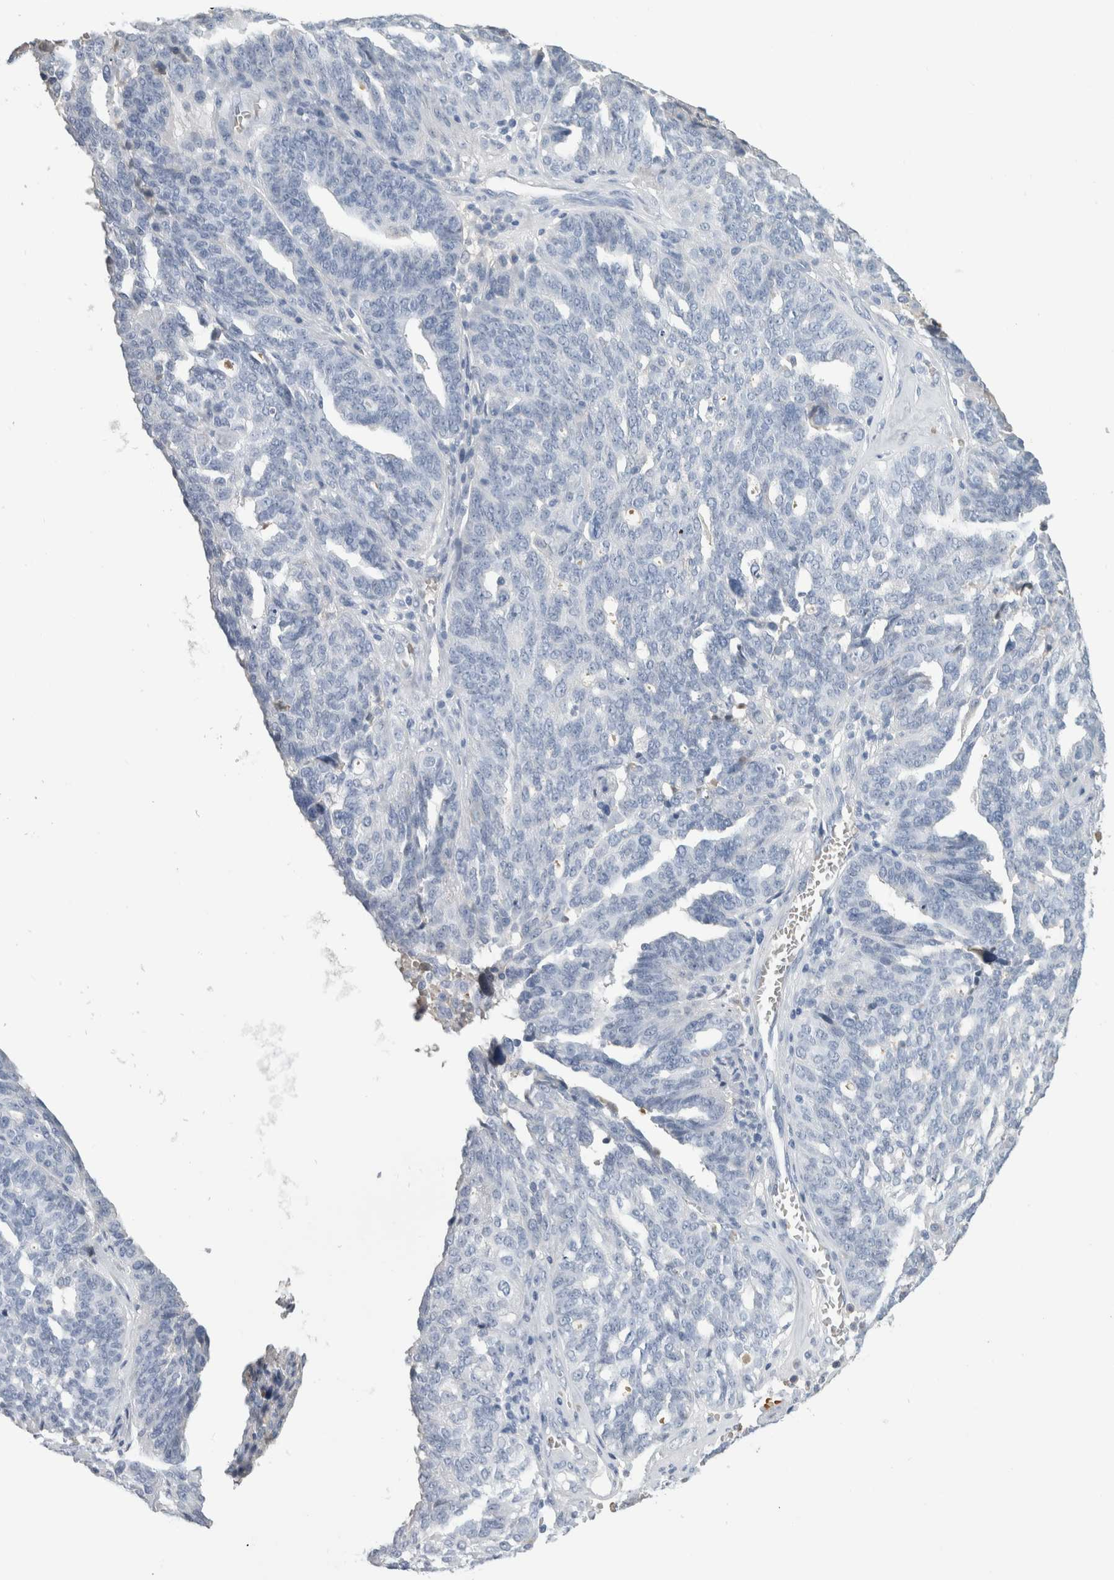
{"staining": {"intensity": "negative", "quantity": "none", "location": "none"}, "tissue": "ovarian cancer", "cell_type": "Tumor cells", "image_type": "cancer", "snomed": [{"axis": "morphology", "description": "Cystadenocarcinoma, serous, NOS"}, {"axis": "topography", "description": "Ovary"}], "caption": "An IHC image of serous cystadenocarcinoma (ovarian) is shown. There is no staining in tumor cells of serous cystadenocarcinoma (ovarian).", "gene": "CA1", "patient": {"sex": "female", "age": 59}}